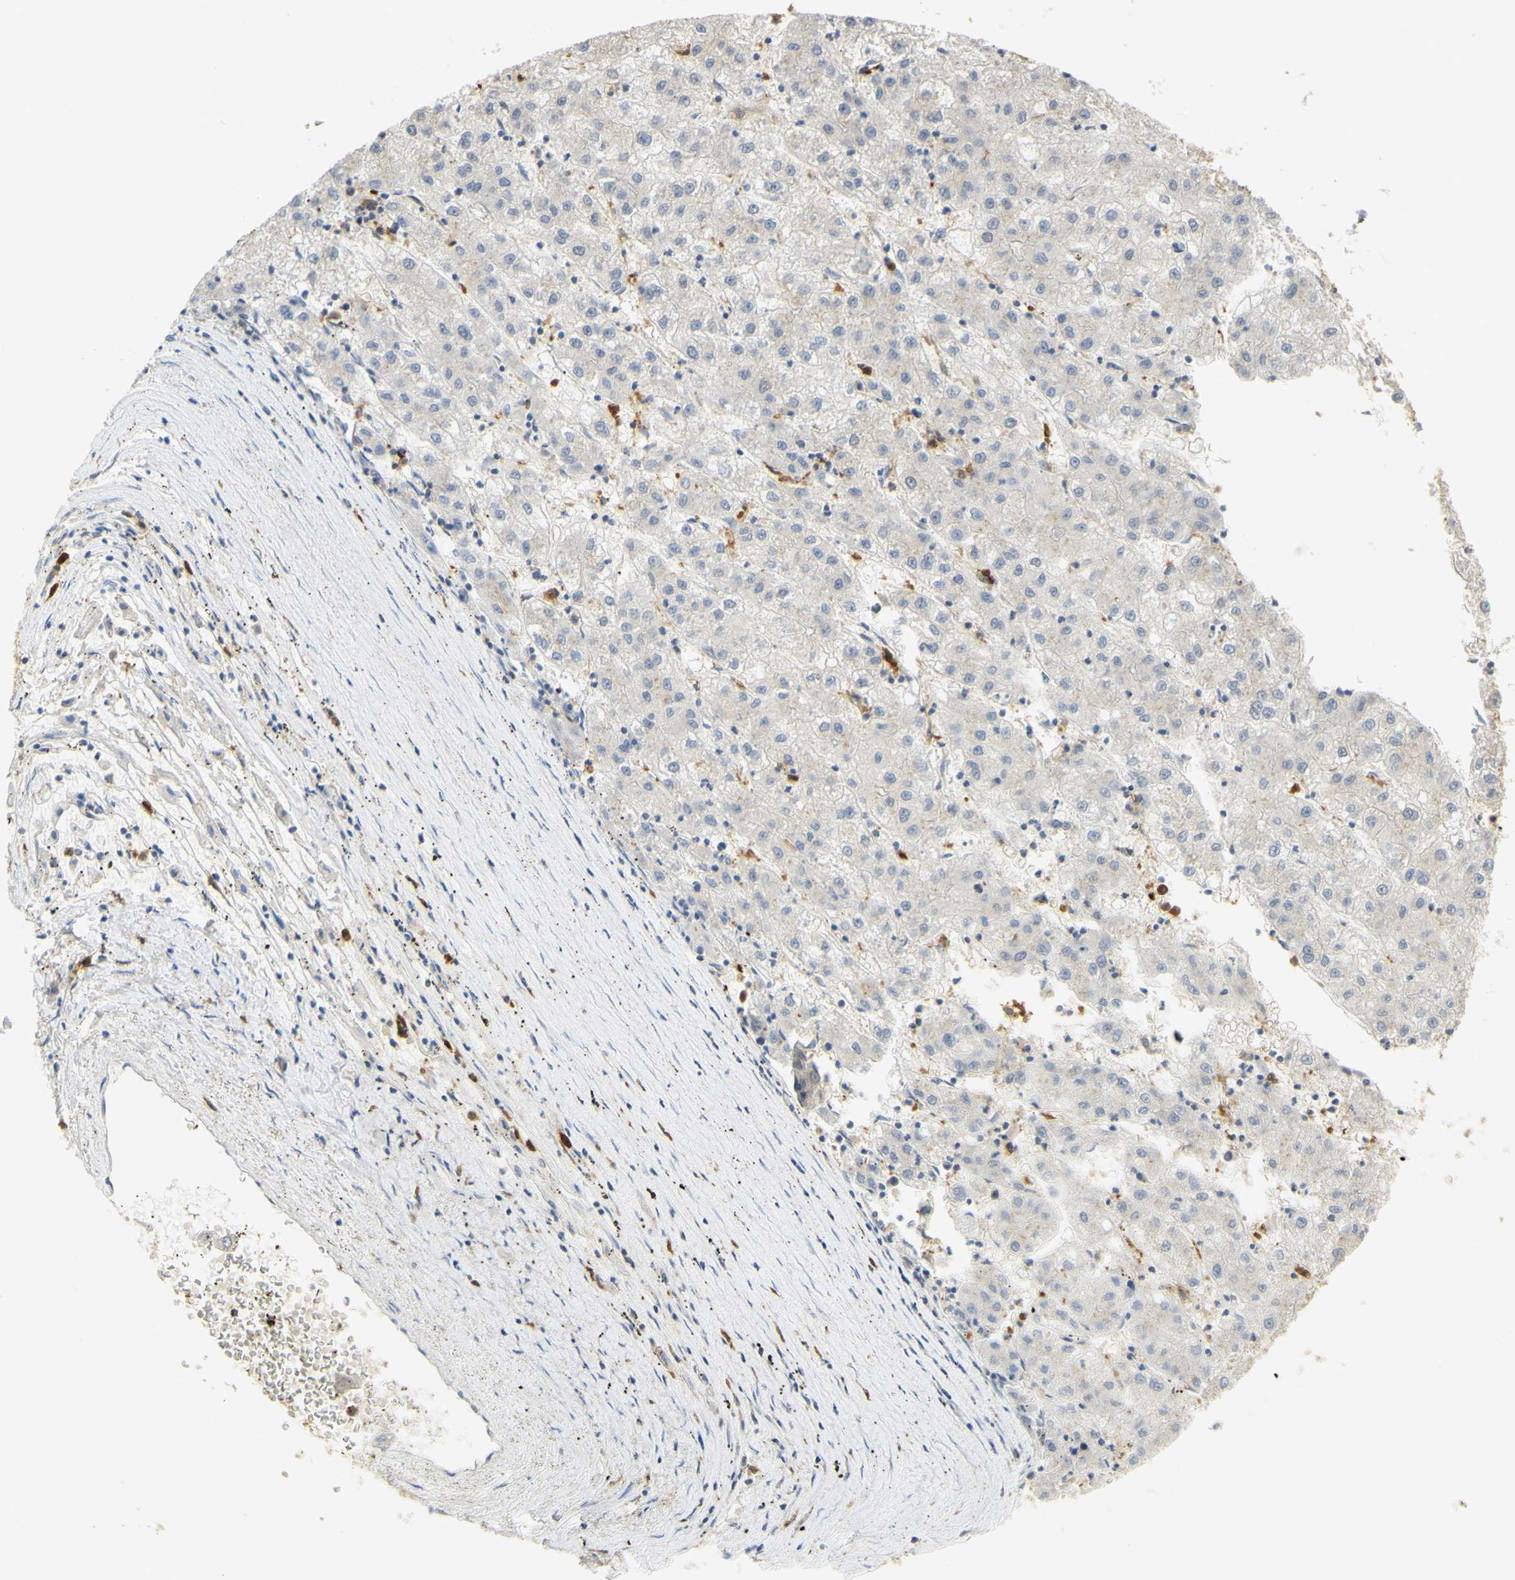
{"staining": {"intensity": "negative", "quantity": "none", "location": "none"}, "tissue": "liver cancer", "cell_type": "Tumor cells", "image_type": "cancer", "snomed": [{"axis": "morphology", "description": "Carcinoma, Hepatocellular, NOS"}, {"axis": "topography", "description": "Liver"}], "caption": "Tumor cells are negative for brown protein staining in liver cancer (hepatocellular carcinoma).", "gene": "PAK1", "patient": {"sex": "male", "age": 72}}